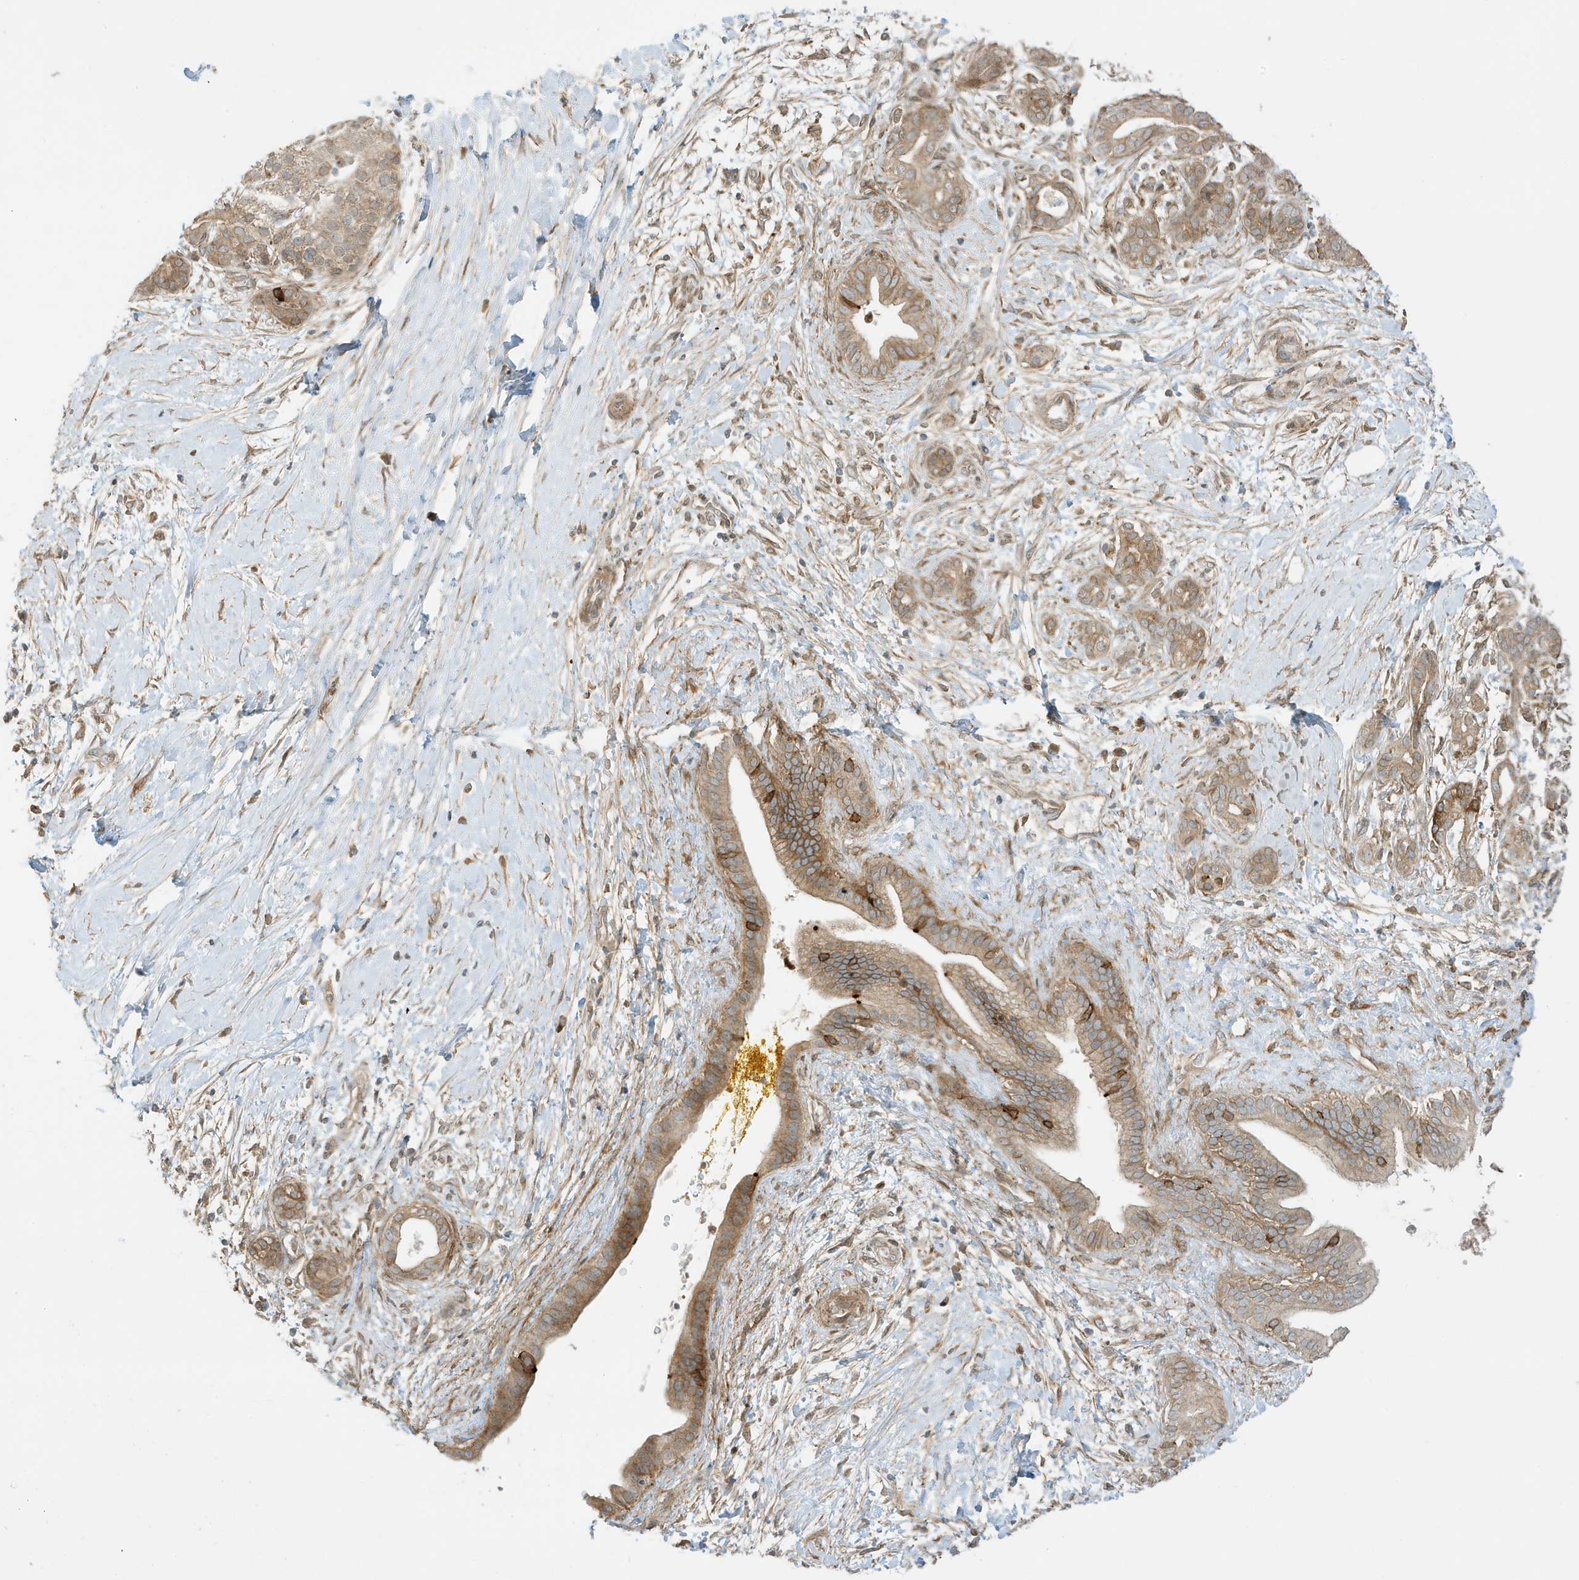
{"staining": {"intensity": "moderate", "quantity": ">75%", "location": "cytoplasmic/membranous"}, "tissue": "pancreatic cancer", "cell_type": "Tumor cells", "image_type": "cancer", "snomed": [{"axis": "morphology", "description": "Adenocarcinoma, NOS"}, {"axis": "topography", "description": "Pancreas"}], "caption": "Tumor cells show medium levels of moderate cytoplasmic/membranous expression in approximately >75% of cells in pancreatic cancer. Nuclei are stained in blue.", "gene": "SCARF2", "patient": {"sex": "male", "age": 58}}